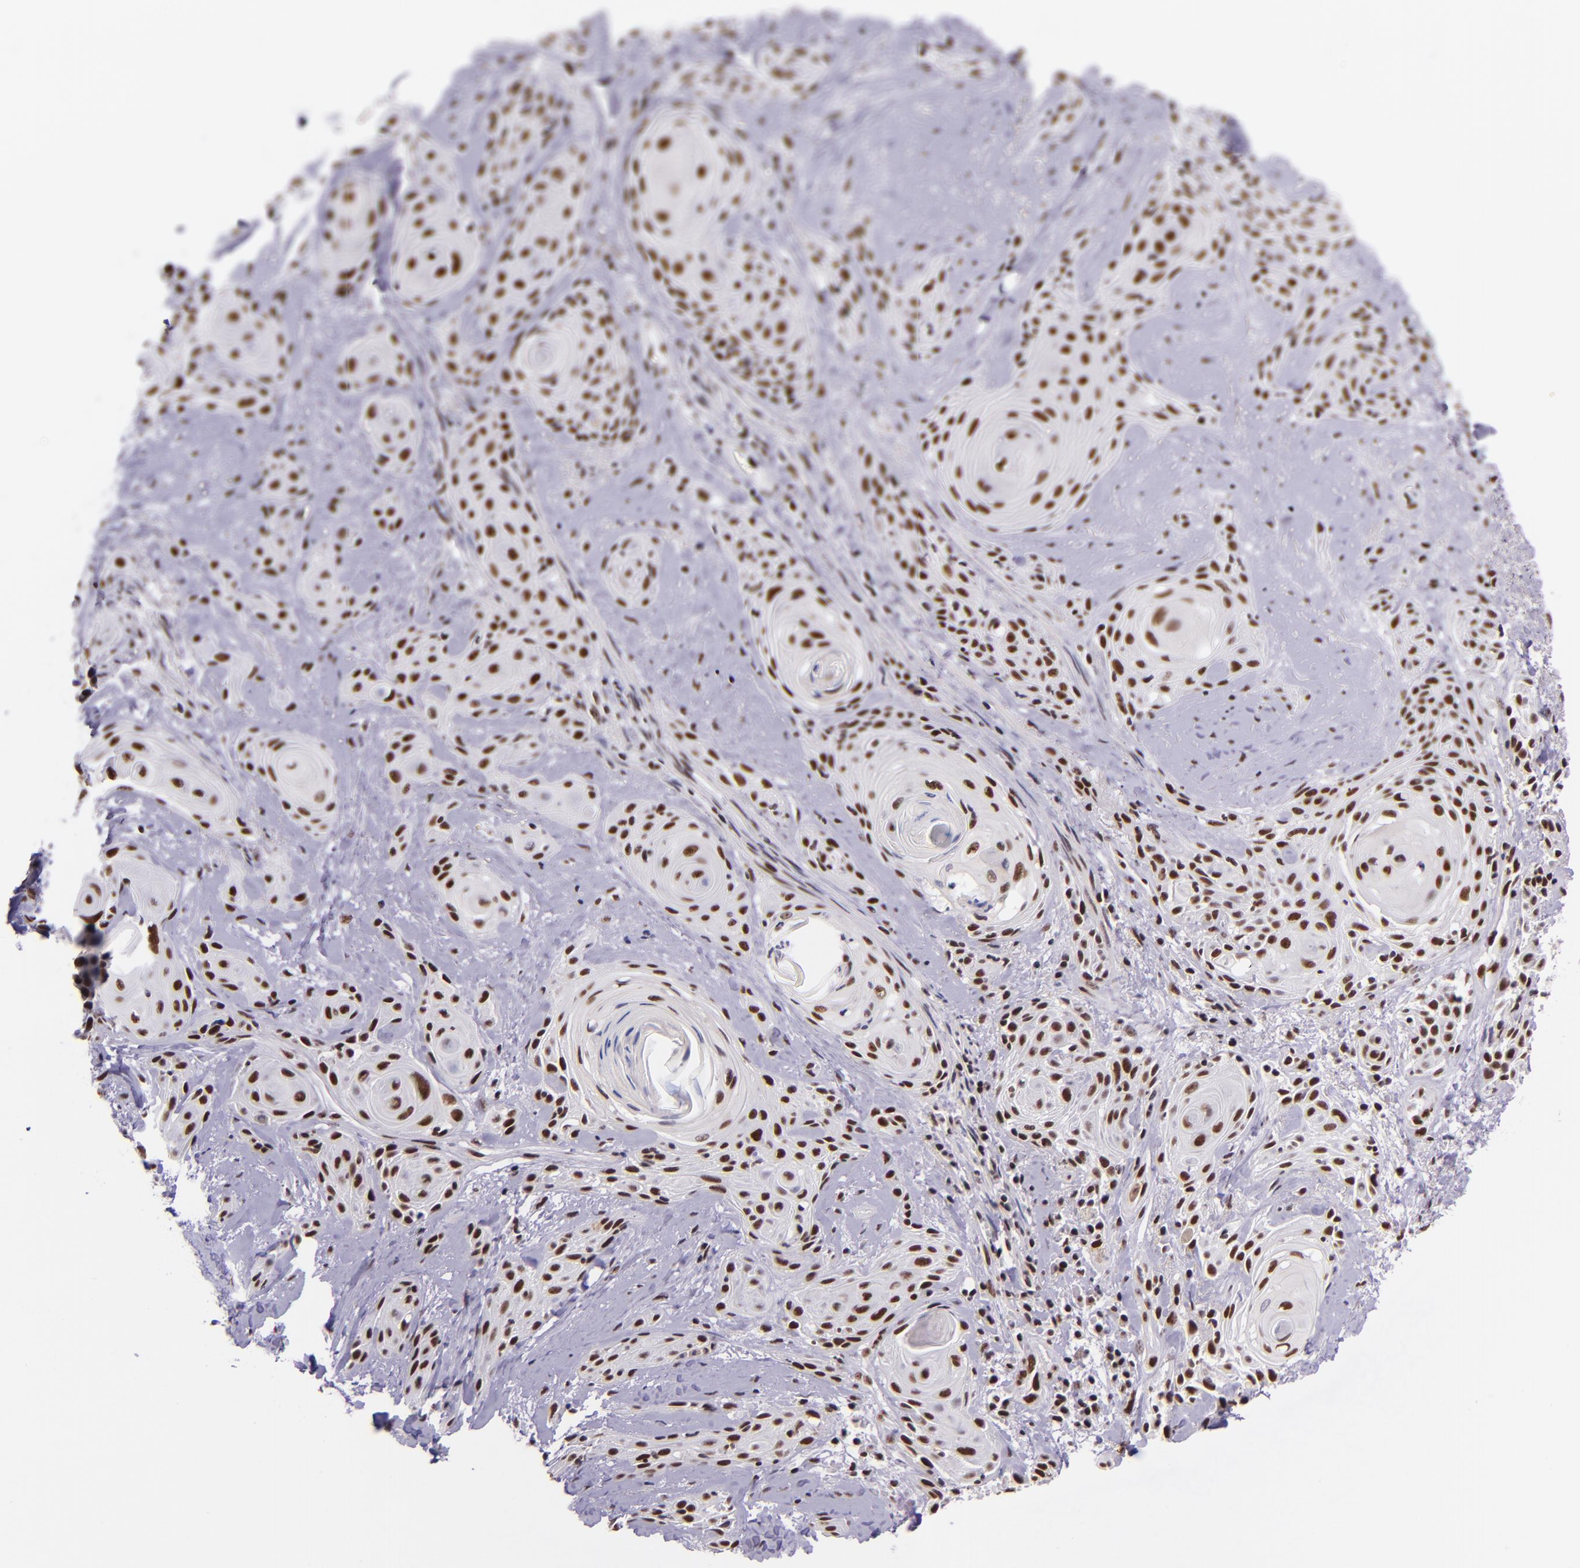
{"staining": {"intensity": "strong", "quantity": ">75%", "location": "nuclear"}, "tissue": "skin cancer", "cell_type": "Tumor cells", "image_type": "cancer", "snomed": [{"axis": "morphology", "description": "Squamous cell carcinoma, NOS"}, {"axis": "topography", "description": "Skin"}, {"axis": "topography", "description": "Anal"}], "caption": "The histopathology image reveals a brown stain indicating the presence of a protein in the nuclear of tumor cells in squamous cell carcinoma (skin). (IHC, brightfield microscopy, high magnification).", "gene": "GPKOW", "patient": {"sex": "male", "age": 64}}